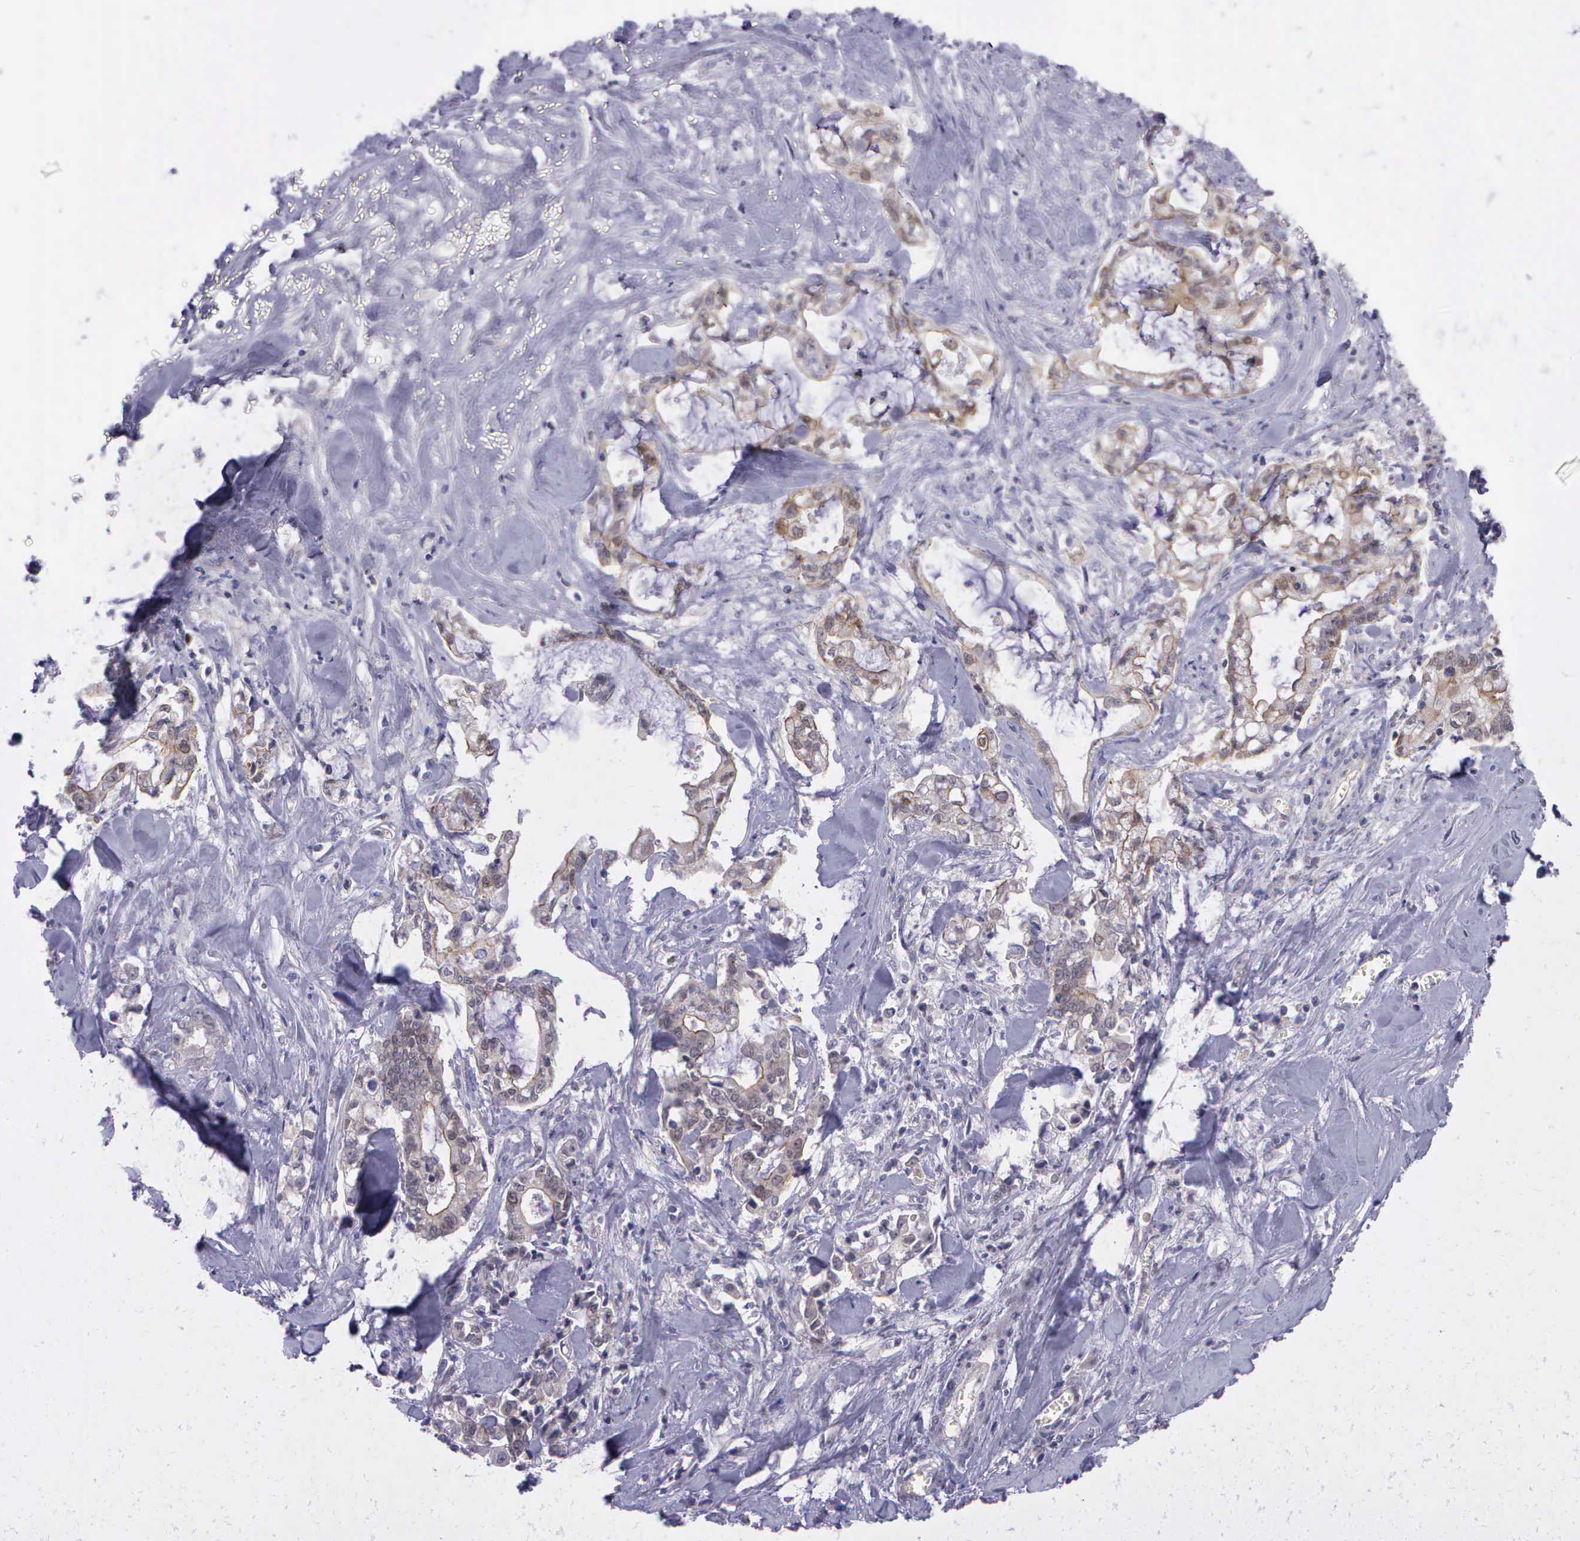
{"staining": {"intensity": "moderate", "quantity": ">75%", "location": "cytoplasmic/membranous"}, "tissue": "liver cancer", "cell_type": "Tumor cells", "image_type": "cancer", "snomed": [{"axis": "morphology", "description": "Cholangiocarcinoma"}, {"axis": "topography", "description": "Liver"}], "caption": "DAB immunohistochemical staining of human liver cancer exhibits moderate cytoplasmic/membranous protein staining in about >75% of tumor cells. (Stains: DAB (3,3'-diaminobenzidine) in brown, nuclei in blue, Microscopy: brightfield microscopy at high magnification).", "gene": "MICAL3", "patient": {"sex": "male", "age": 57}}